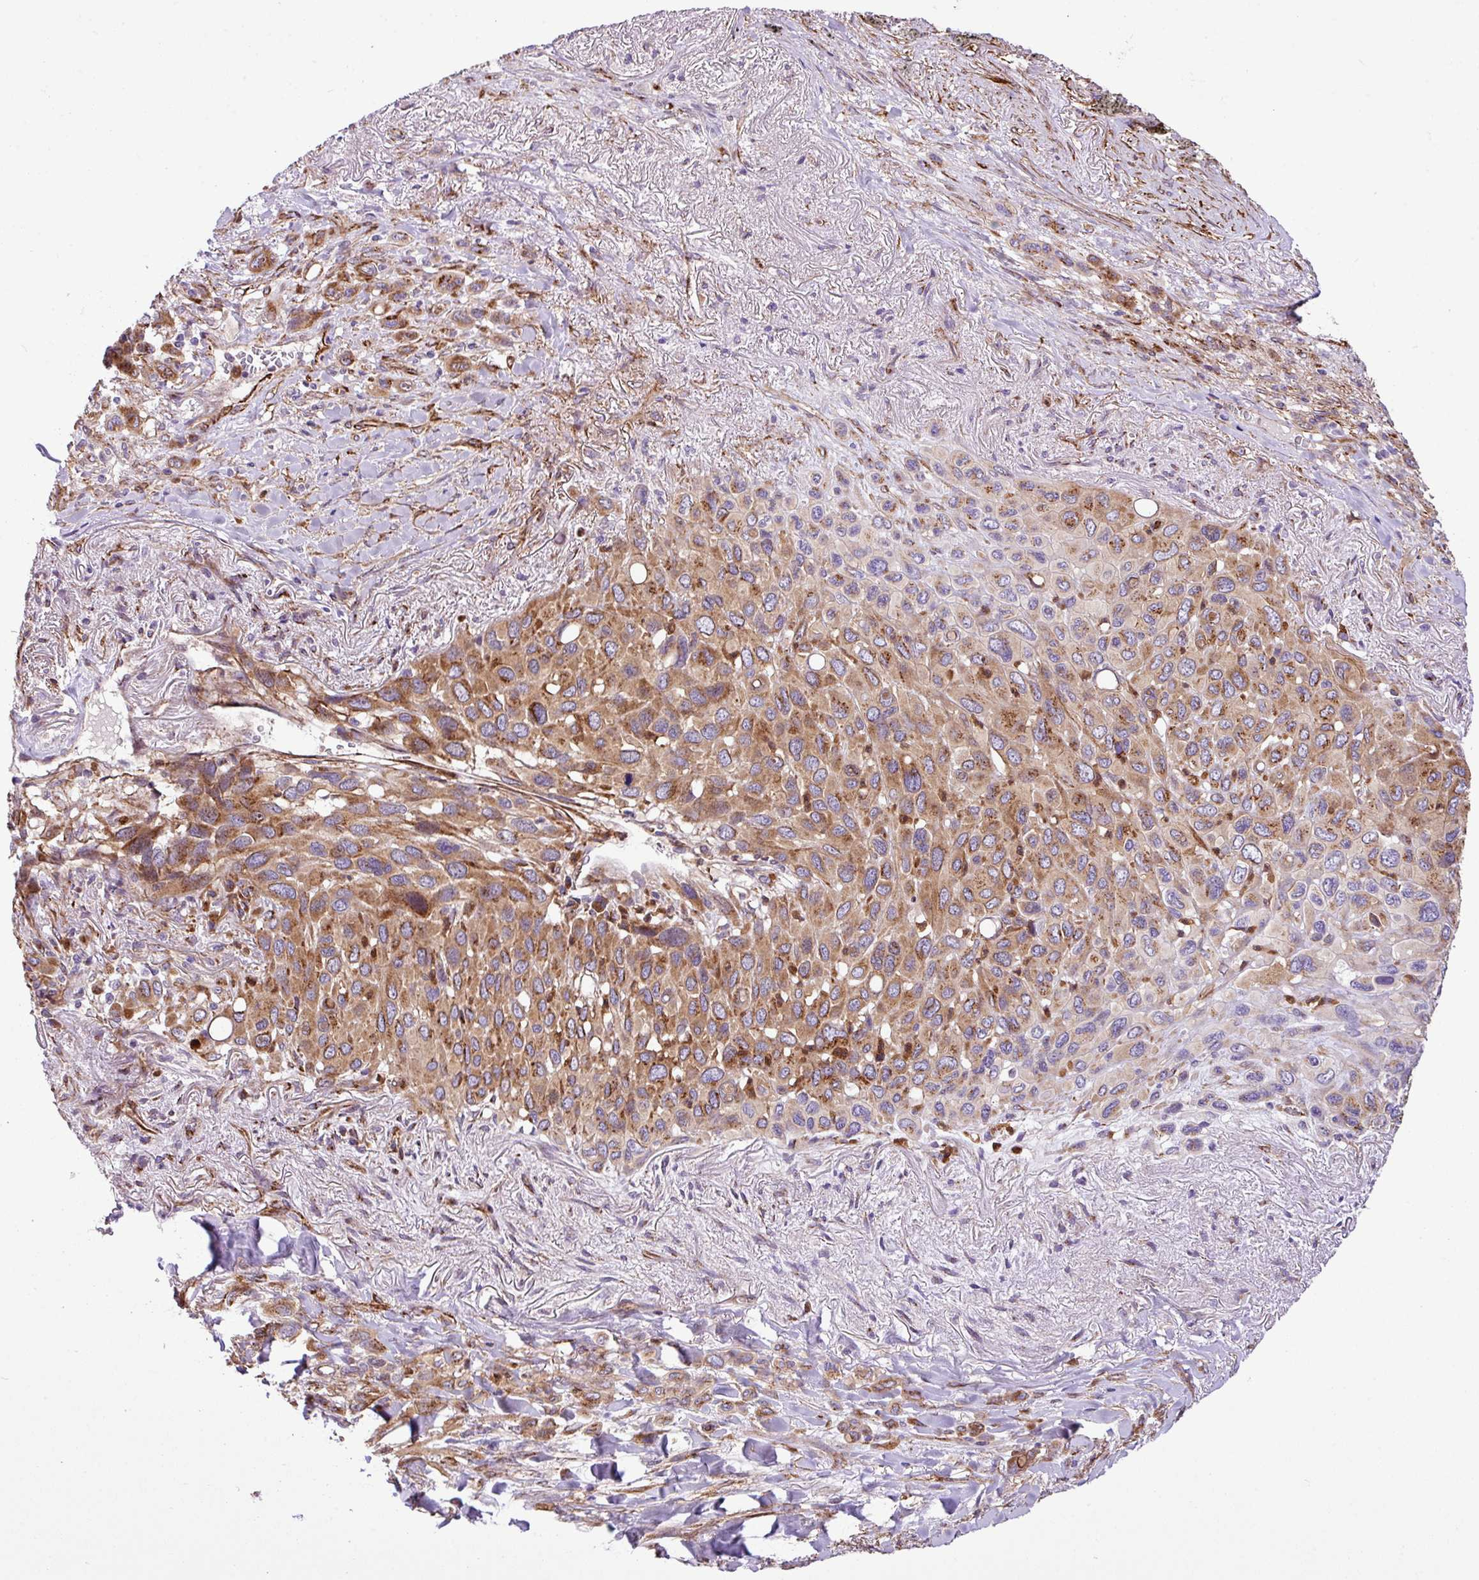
{"staining": {"intensity": "moderate", "quantity": ">75%", "location": "cytoplasmic/membranous"}, "tissue": "melanoma", "cell_type": "Tumor cells", "image_type": "cancer", "snomed": [{"axis": "morphology", "description": "Malignant melanoma, Metastatic site"}, {"axis": "topography", "description": "Lung"}], "caption": "Immunohistochemistry (IHC) (DAB) staining of human malignant melanoma (metastatic site) exhibits moderate cytoplasmic/membranous protein staining in approximately >75% of tumor cells. (Stains: DAB (3,3'-diaminobenzidine) in brown, nuclei in blue, Microscopy: brightfield microscopy at high magnification).", "gene": "FAM47E", "patient": {"sex": "male", "age": 48}}